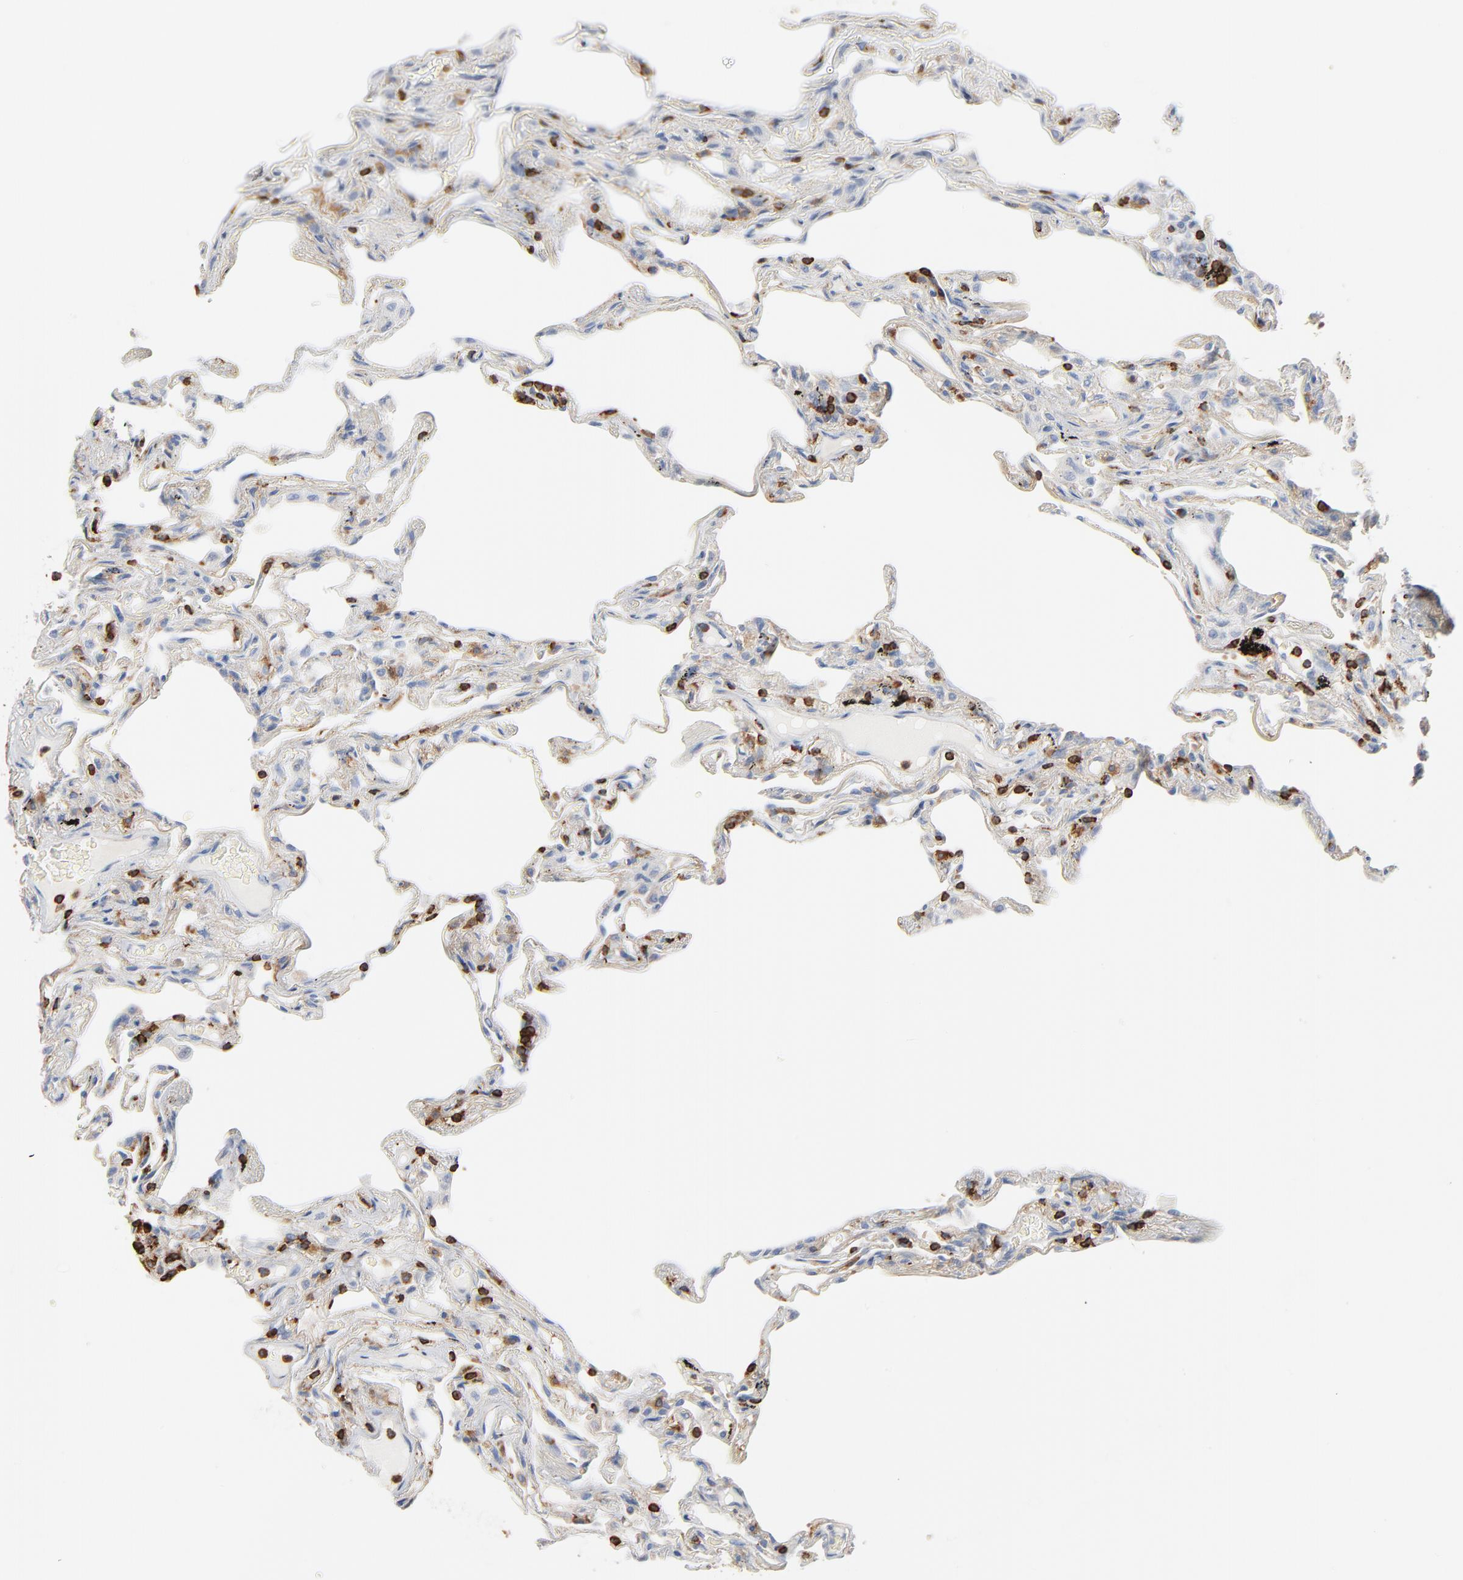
{"staining": {"intensity": "negative", "quantity": "none", "location": "none"}, "tissue": "lung", "cell_type": "Alveolar cells", "image_type": "normal", "snomed": [{"axis": "morphology", "description": "Normal tissue, NOS"}, {"axis": "morphology", "description": "Inflammation, NOS"}, {"axis": "topography", "description": "Lung"}], "caption": "Protein analysis of unremarkable lung displays no significant expression in alveolar cells. (Brightfield microscopy of DAB (3,3'-diaminobenzidine) IHC at high magnification).", "gene": "SH3KBP1", "patient": {"sex": "male", "age": 69}}